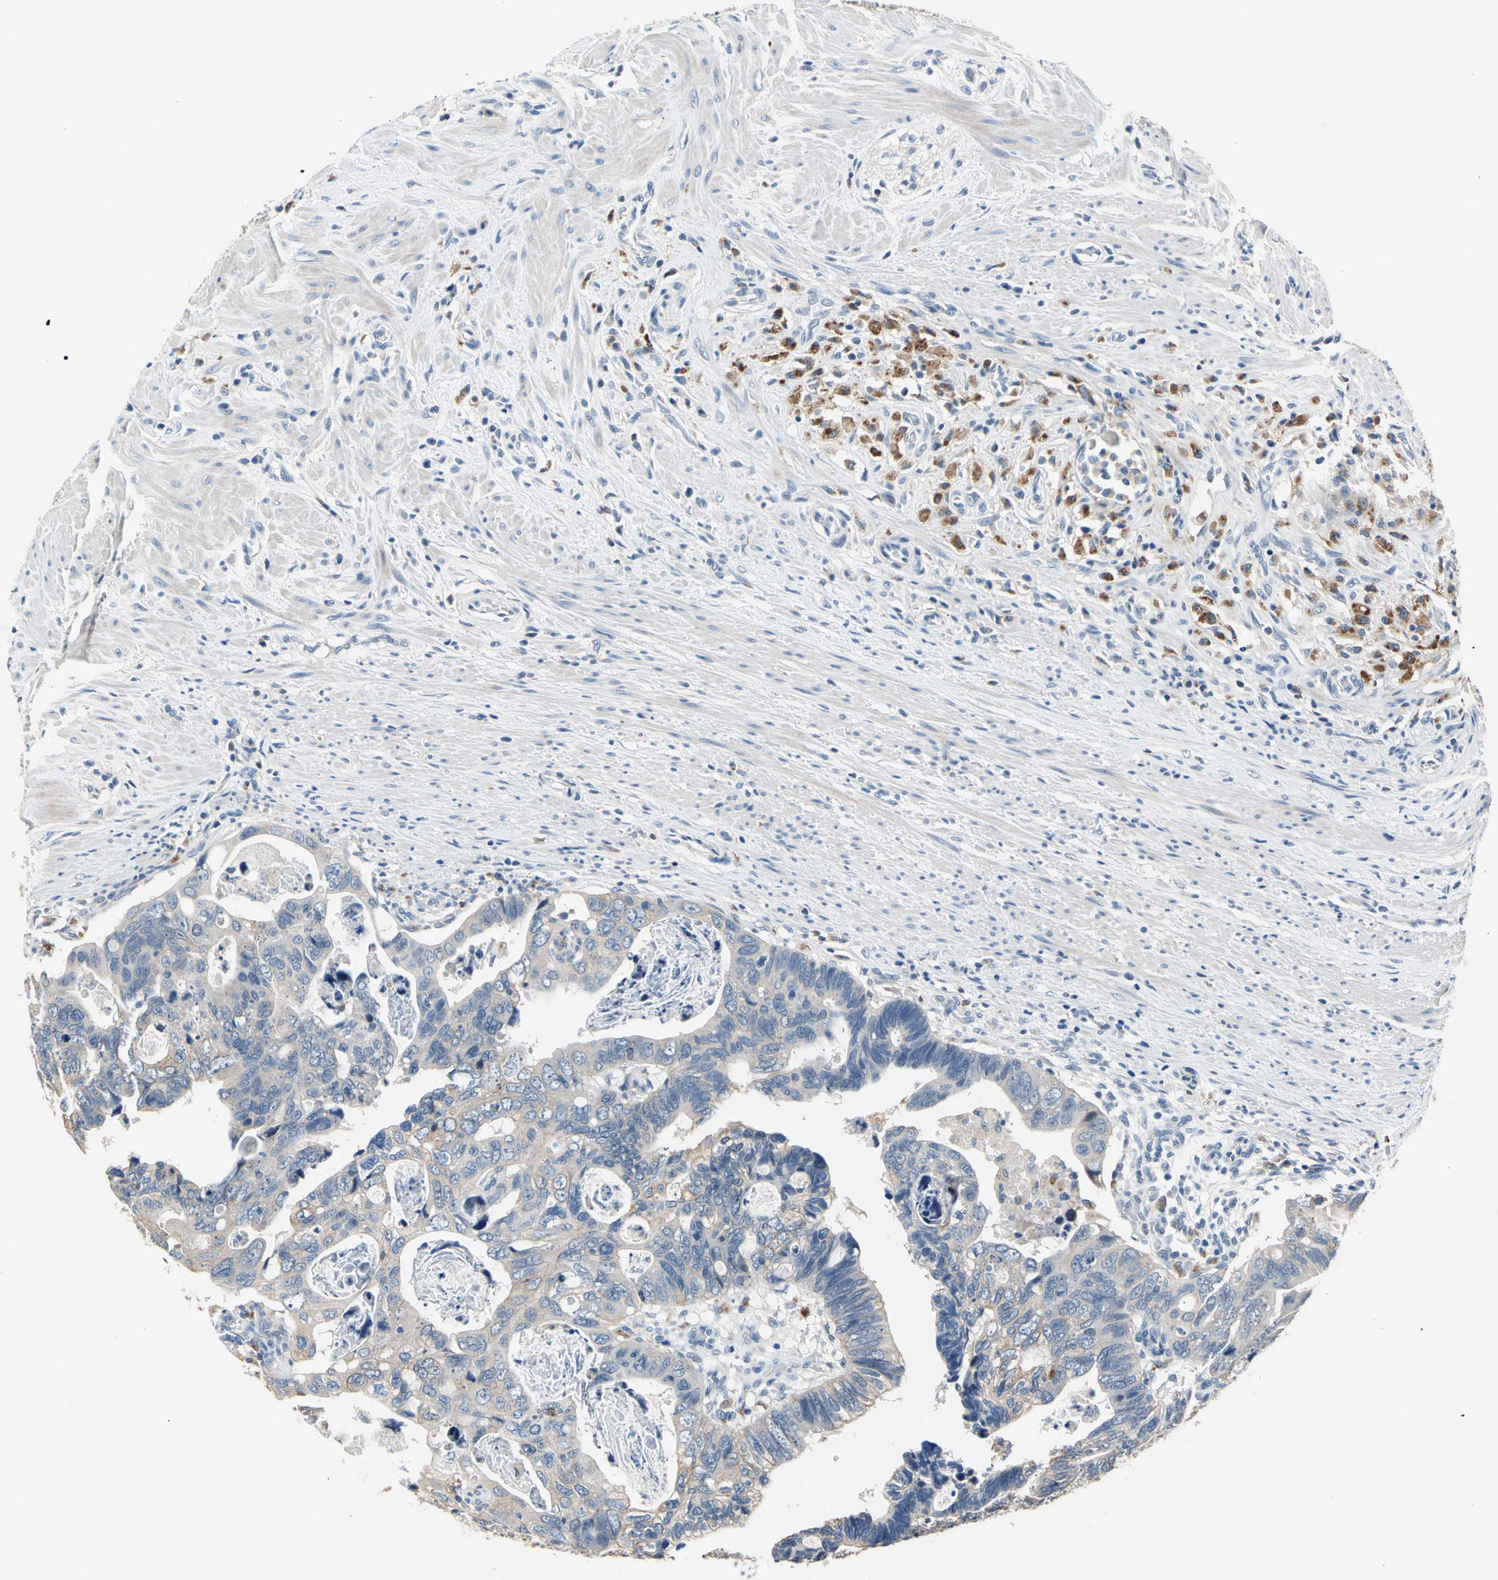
{"staining": {"intensity": "weak", "quantity": ">75%", "location": "cytoplasmic/membranous"}, "tissue": "colorectal cancer", "cell_type": "Tumor cells", "image_type": "cancer", "snomed": [{"axis": "morphology", "description": "Adenocarcinoma, NOS"}, {"axis": "topography", "description": "Rectum"}], "caption": "Protein staining of colorectal cancer tissue reveals weak cytoplasmic/membranous expression in about >75% of tumor cells.", "gene": "RASD2", "patient": {"sex": "male", "age": 53}}